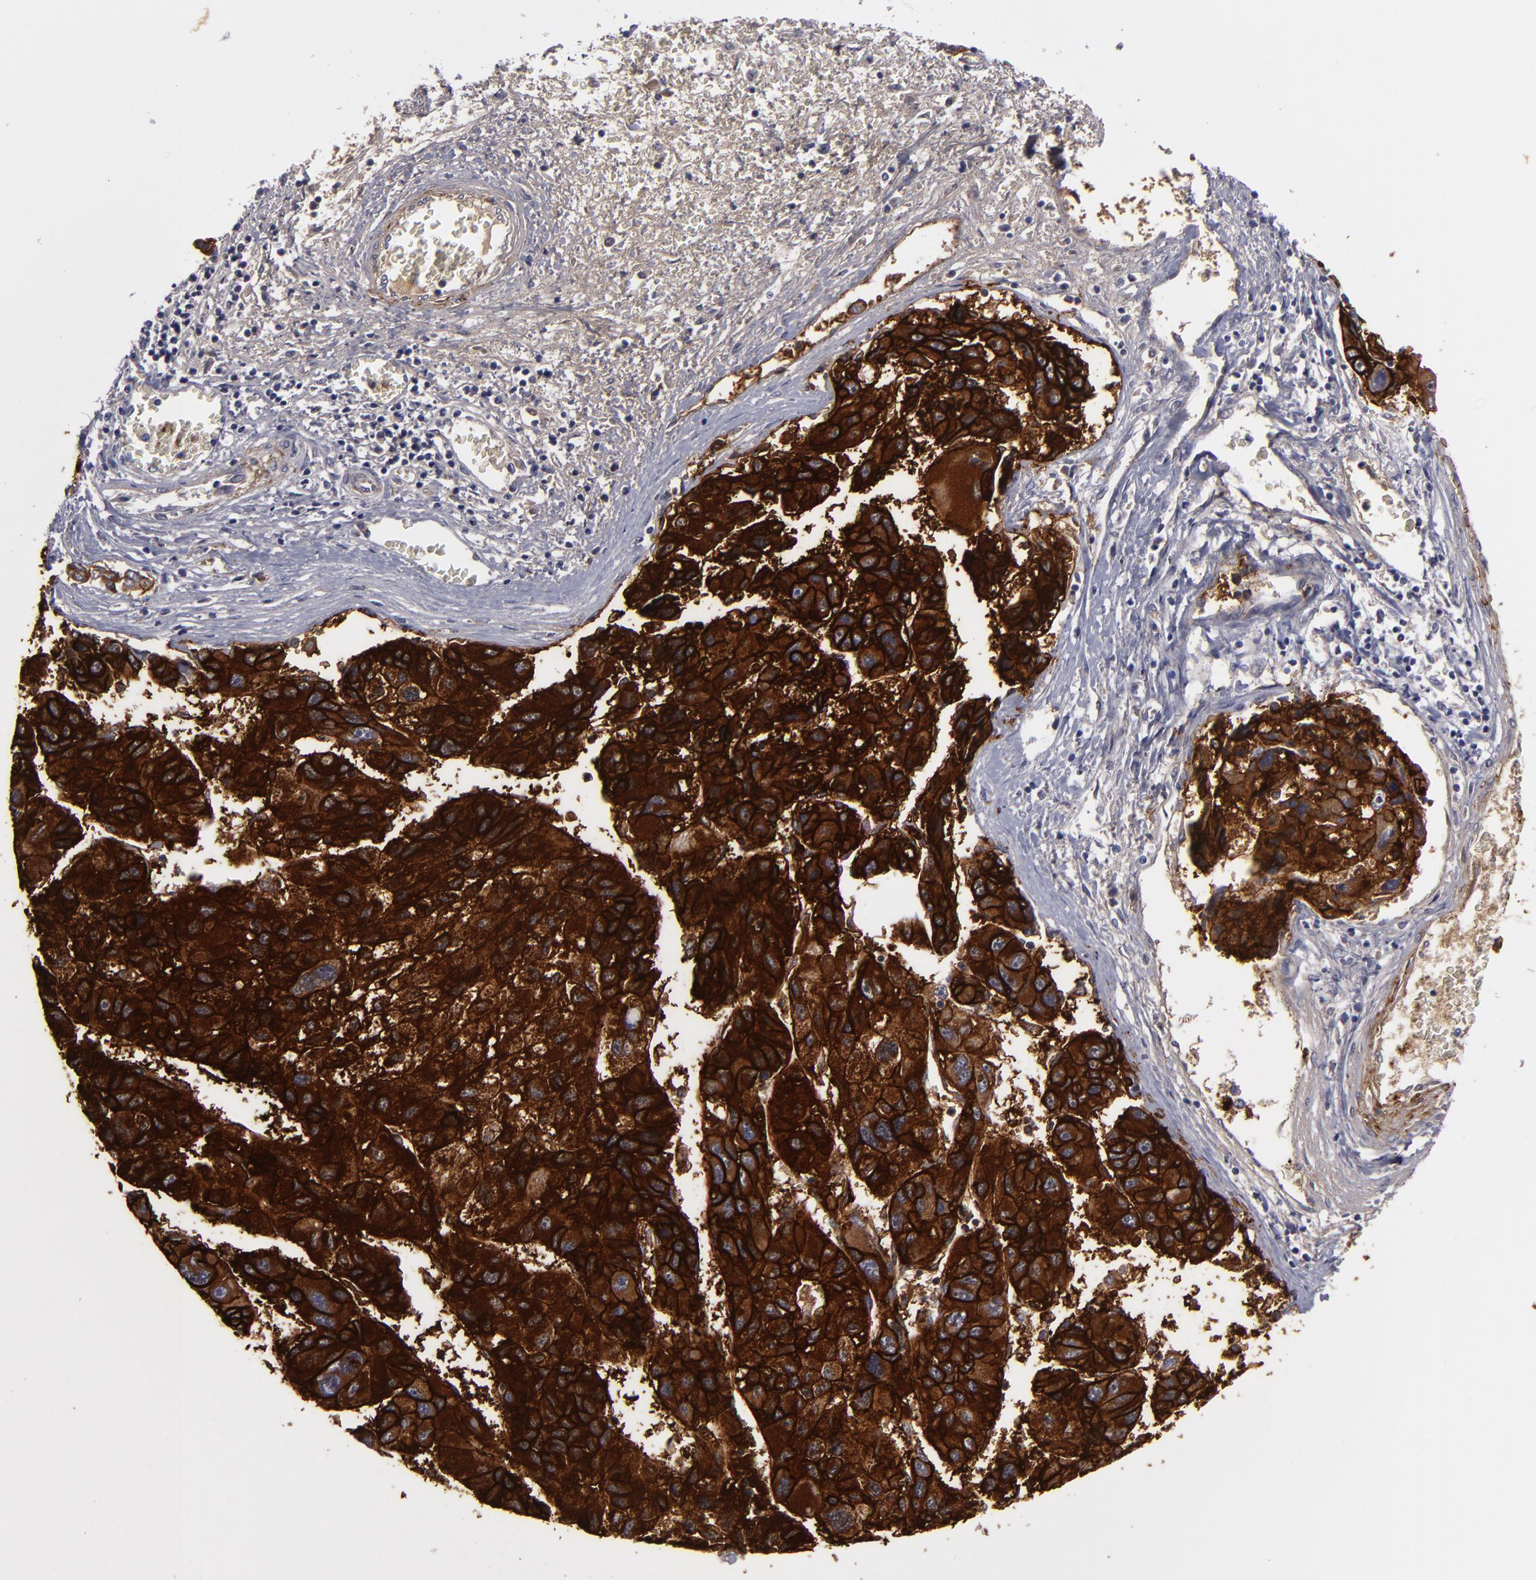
{"staining": {"intensity": "strong", "quantity": ">75%", "location": "cytoplasmic/membranous"}, "tissue": "liver cancer", "cell_type": "Tumor cells", "image_type": "cancer", "snomed": [{"axis": "morphology", "description": "Carcinoma, Hepatocellular, NOS"}, {"axis": "topography", "description": "Liver"}], "caption": "Immunohistochemistry (IHC) histopathology image of neoplastic tissue: liver cancer stained using immunohistochemistry shows high levels of strong protein expression localized specifically in the cytoplasmic/membranous of tumor cells, appearing as a cytoplasmic/membranous brown color.", "gene": "ALCAM", "patient": {"sex": "male", "age": 64}}